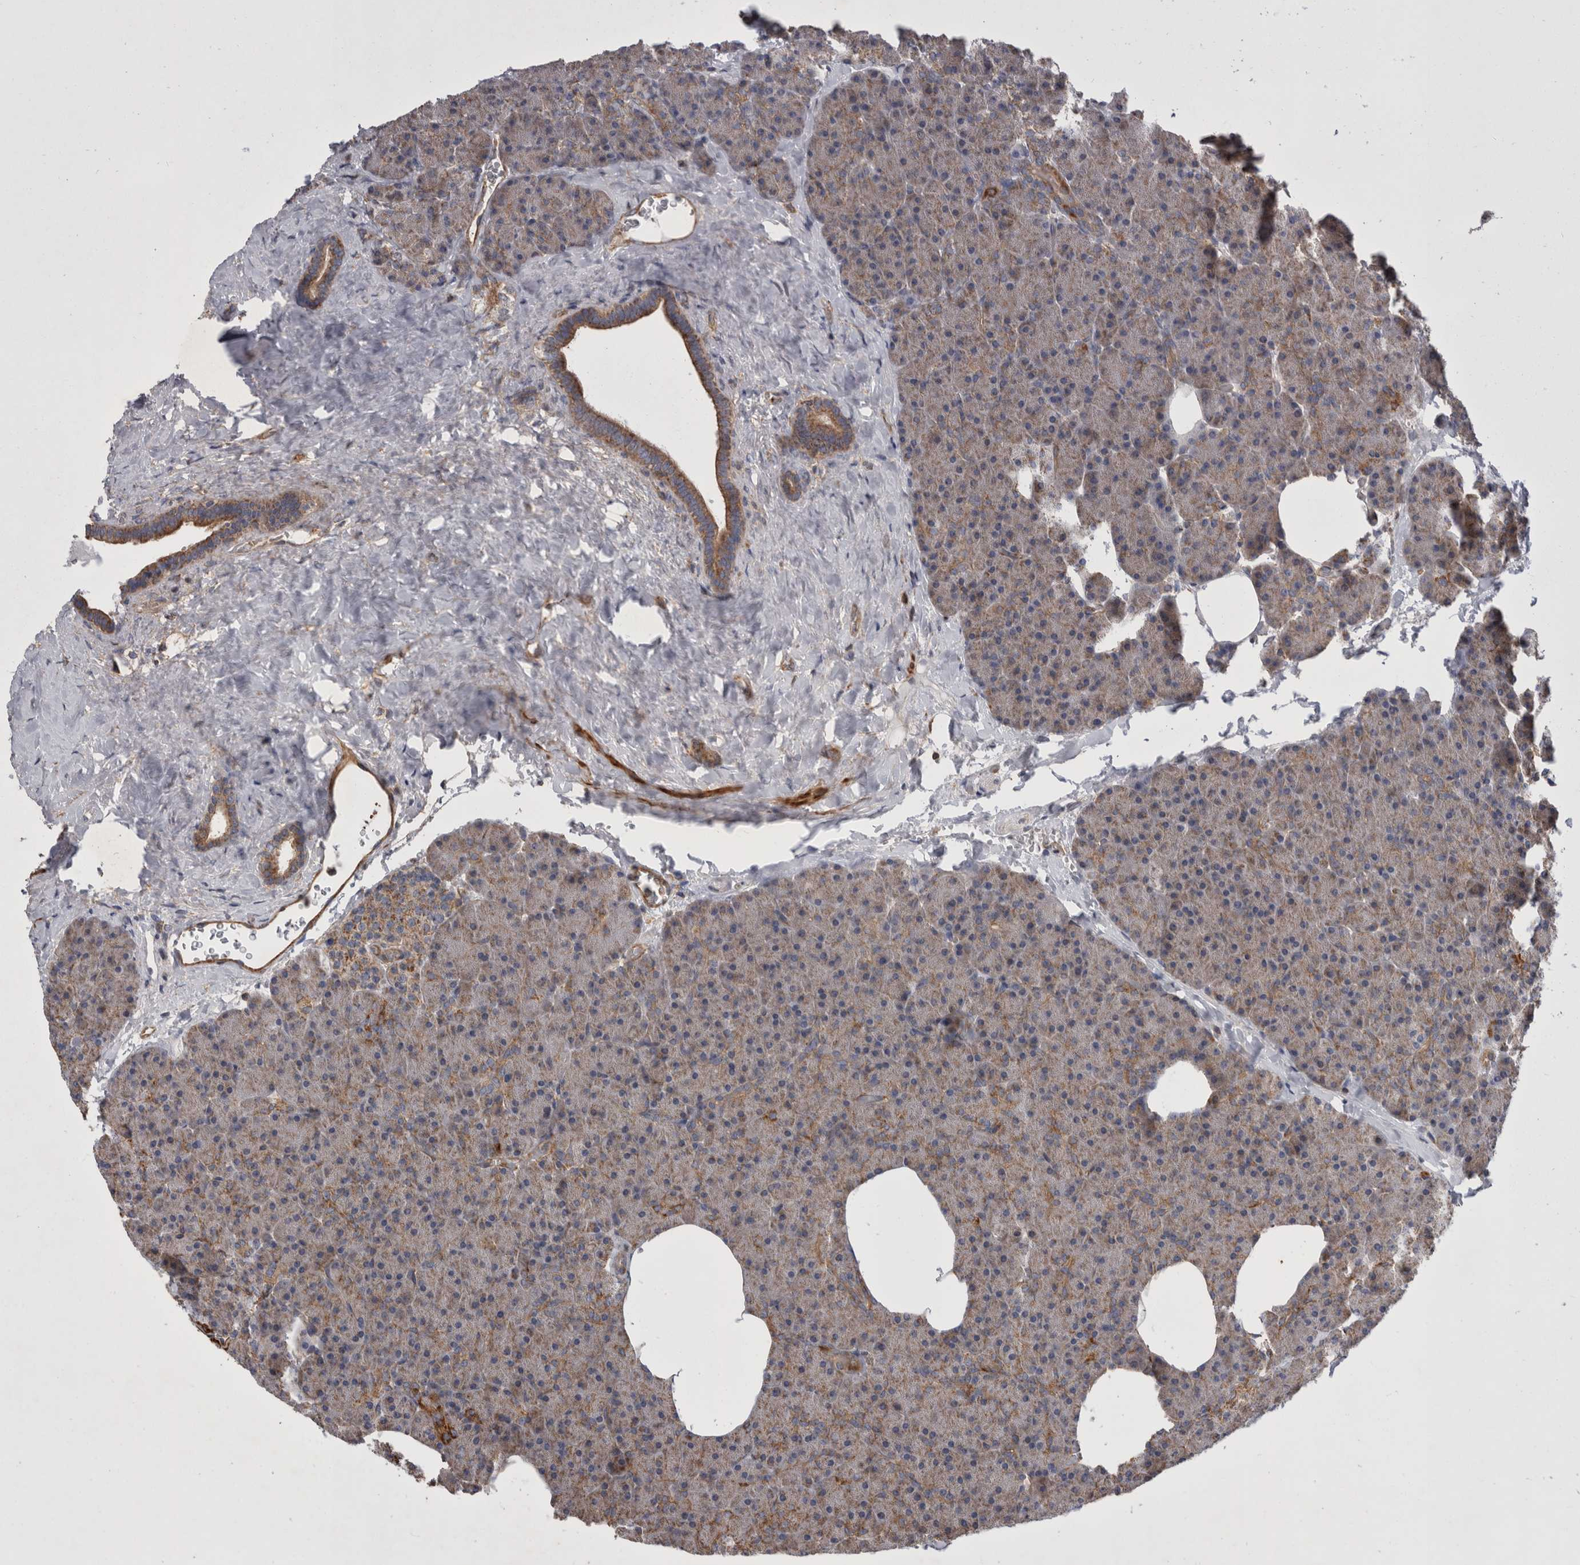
{"staining": {"intensity": "moderate", "quantity": "25%-75%", "location": "cytoplasmic/membranous"}, "tissue": "pancreas", "cell_type": "Exocrine glandular cells", "image_type": "normal", "snomed": [{"axis": "morphology", "description": "Normal tissue, NOS"}, {"axis": "morphology", "description": "Carcinoid, malignant, NOS"}, {"axis": "topography", "description": "Pancreas"}], "caption": "The micrograph shows immunohistochemical staining of benign pancreas. There is moderate cytoplasmic/membranous positivity is appreciated in about 25%-75% of exocrine glandular cells.", "gene": "SFXN2", "patient": {"sex": "female", "age": 35}}